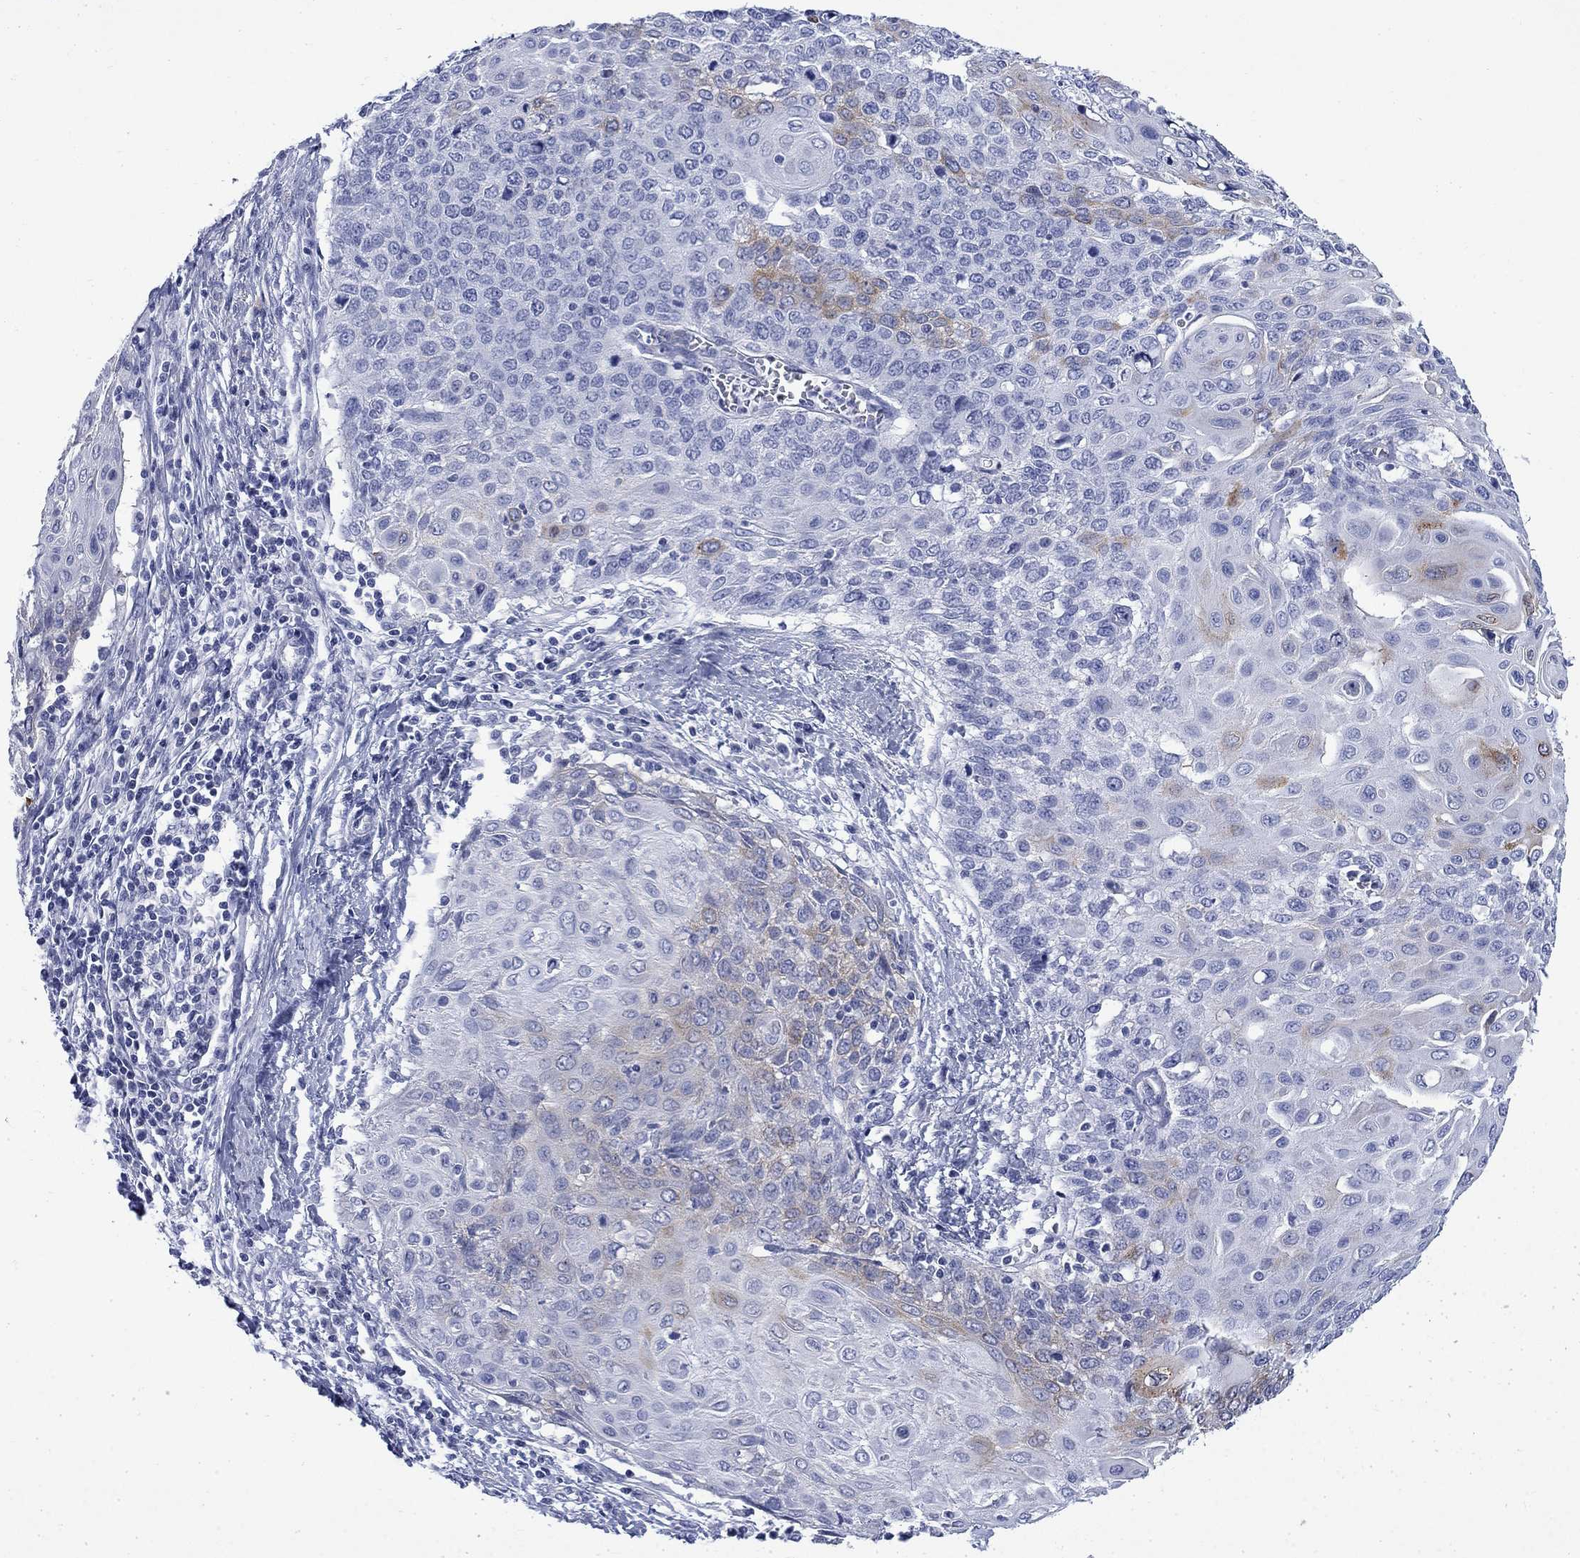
{"staining": {"intensity": "moderate", "quantity": "<25%", "location": "cytoplasmic/membranous"}, "tissue": "cervical cancer", "cell_type": "Tumor cells", "image_type": "cancer", "snomed": [{"axis": "morphology", "description": "Squamous cell carcinoma, NOS"}, {"axis": "topography", "description": "Cervix"}], "caption": "Human squamous cell carcinoma (cervical) stained for a protein (brown) reveals moderate cytoplasmic/membranous positive positivity in approximately <25% of tumor cells.", "gene": "IGF2BP3", "patient": {"sex": "female", "age": 39}}